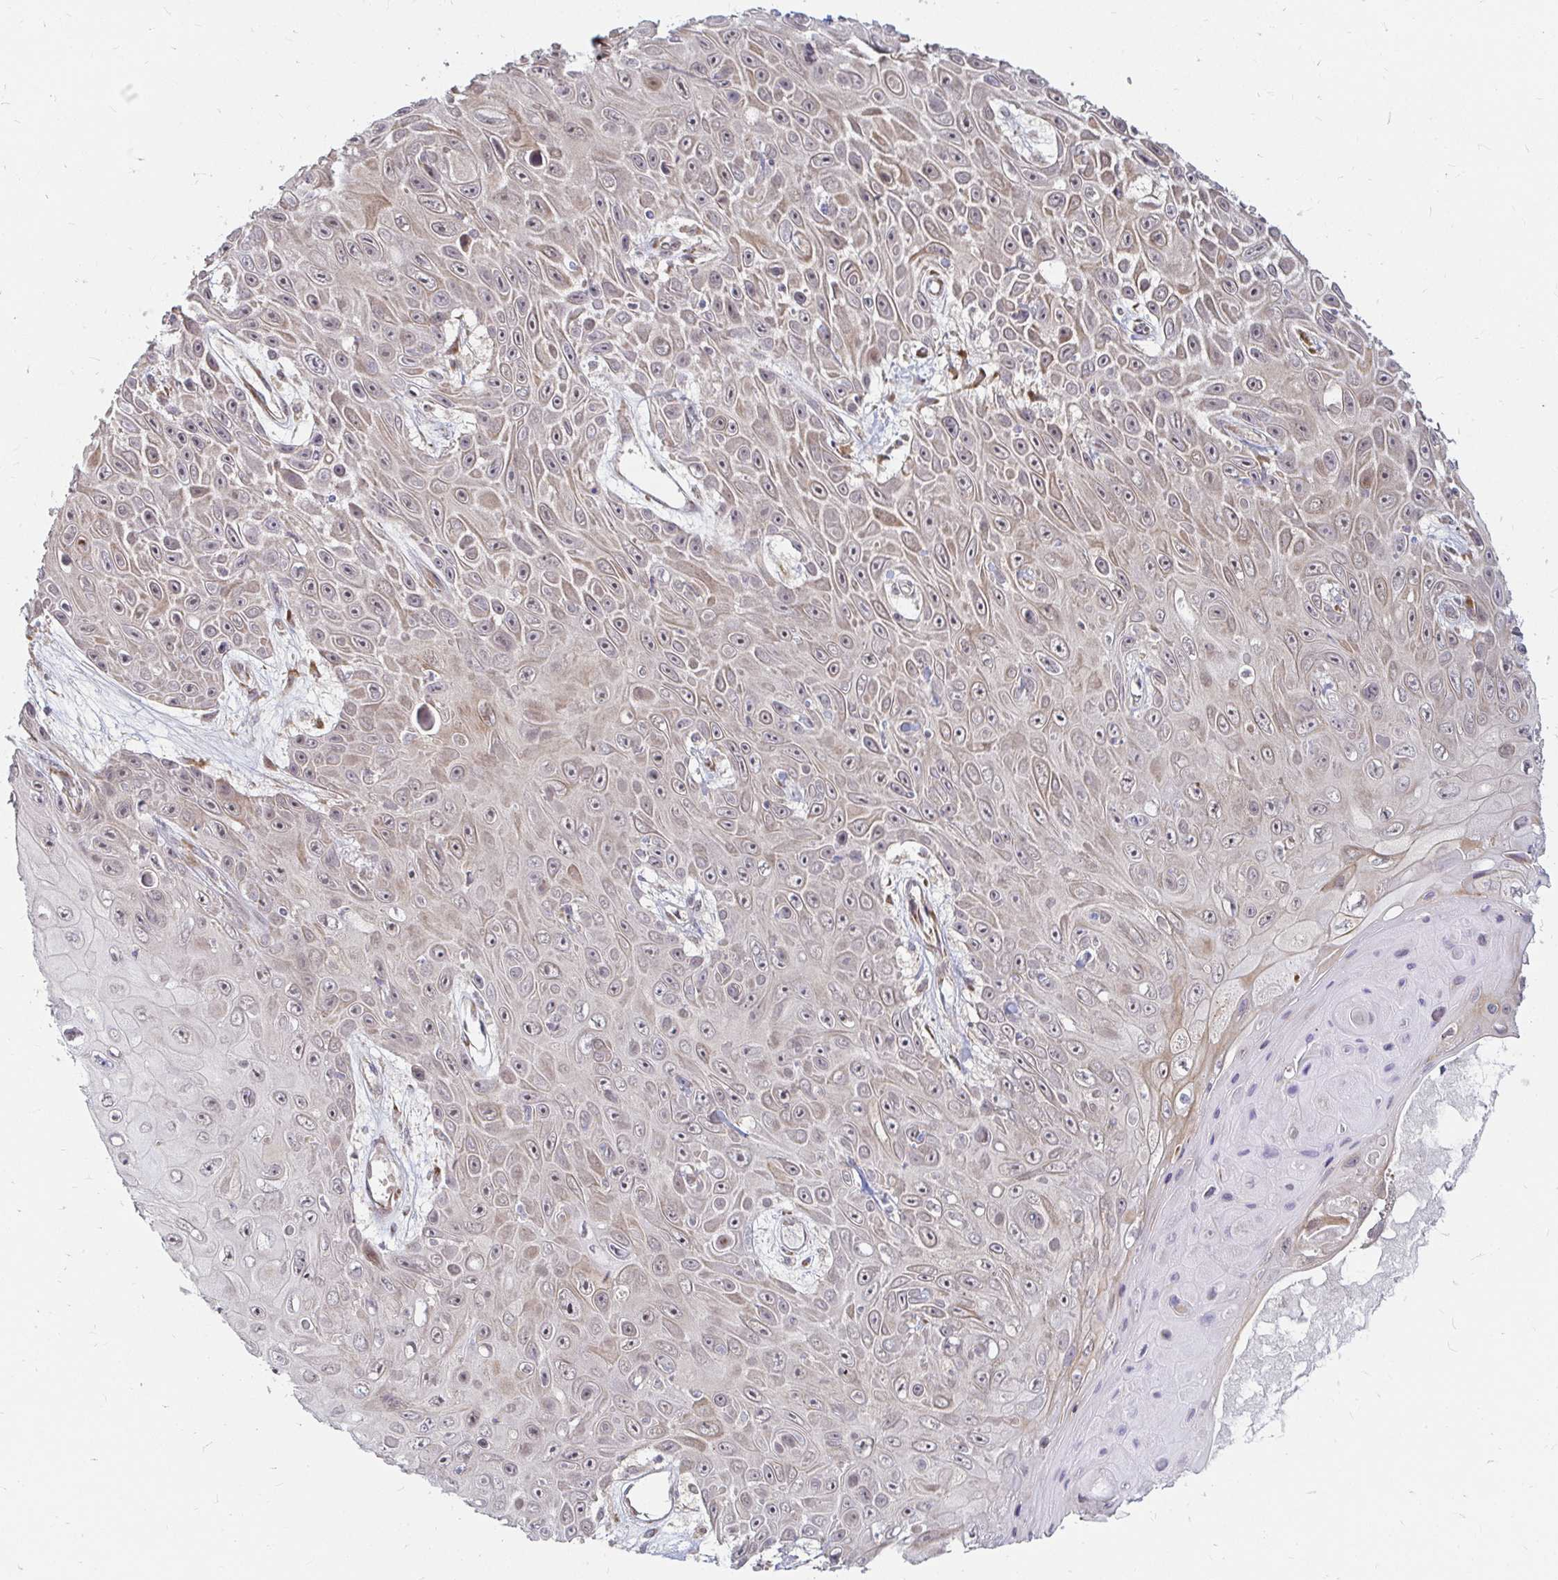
{"staining": {"intensity": "negative", "quantity": "none", "location": "none"}, "tissue": "skin cancer", "cell_type": "Tumor cells", "image_type": "cancer", "snomed": [{"axis": "morphology", "description": "Squamous cell carcinoma, NOS"}, {"axis": "topography", "description": "Skin"}], "caption": "Immunohistochemical staining of squamous cell carcinoma (skin) exhibits no significant expression in tumor cells.", "gene": "CAST", "patient": {"sex": "male", "age": 82}}